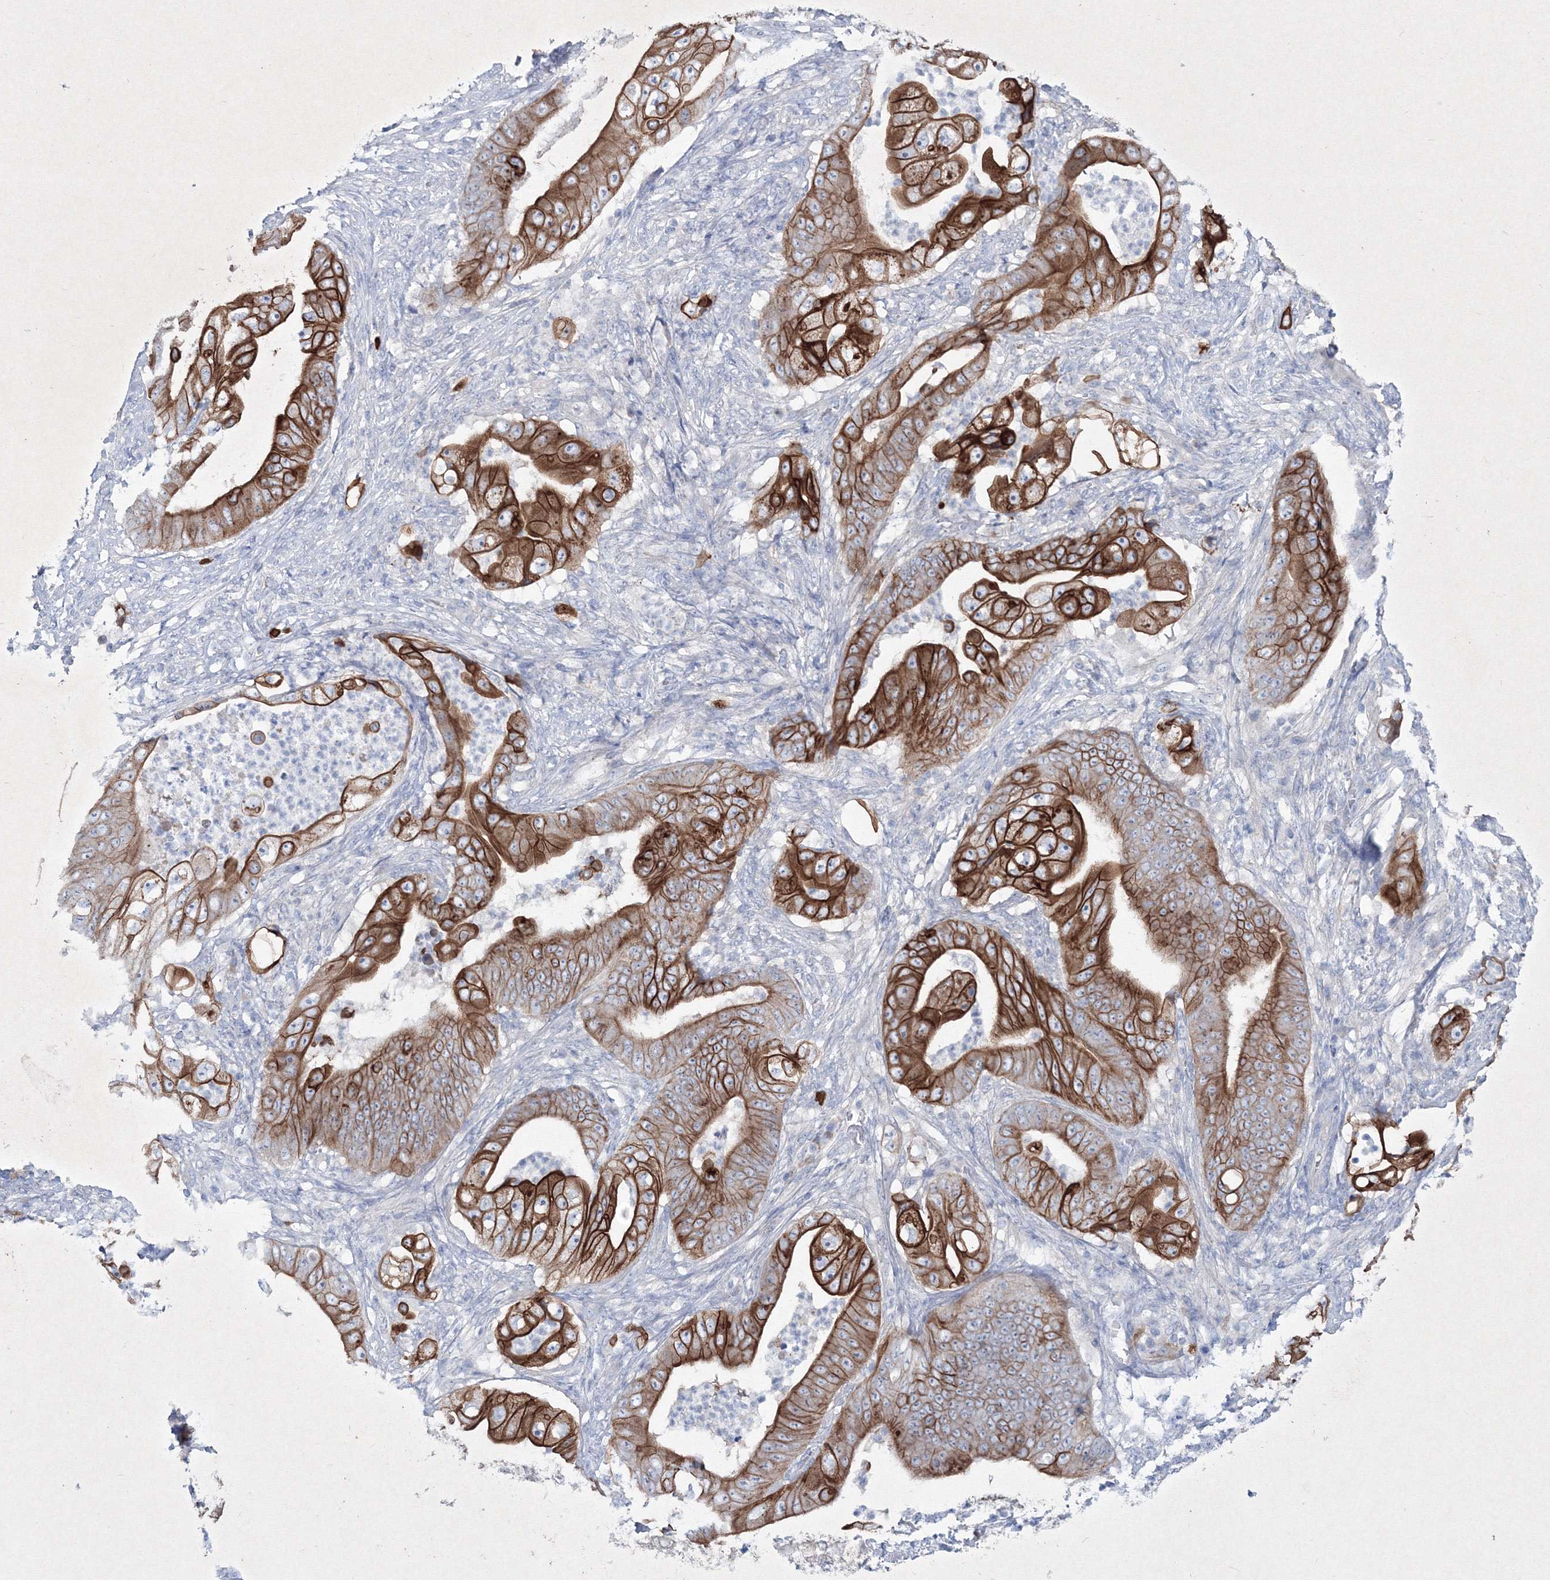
{"staining": {"intensity": "strong", "quantity": ">75%", "location": "cytoplasmic/membranous"}, "tissue": "stomach cancer", "cell_type": "Tumor cells", "image_type": "cancer", "snomed": [{"axis": "morphology", "description": "Adenocarcinoma, NOS"}, {"axis": "topography", "description": "Stomach"}], "caption": "Immunohistochemistry of stomach cancer reveals high levels of strong cytoplasmic/membranous staining in approximately >75% of tumor cells.", "gene": "TMEM139", "patient": {"sex": "female", "age": 73}}